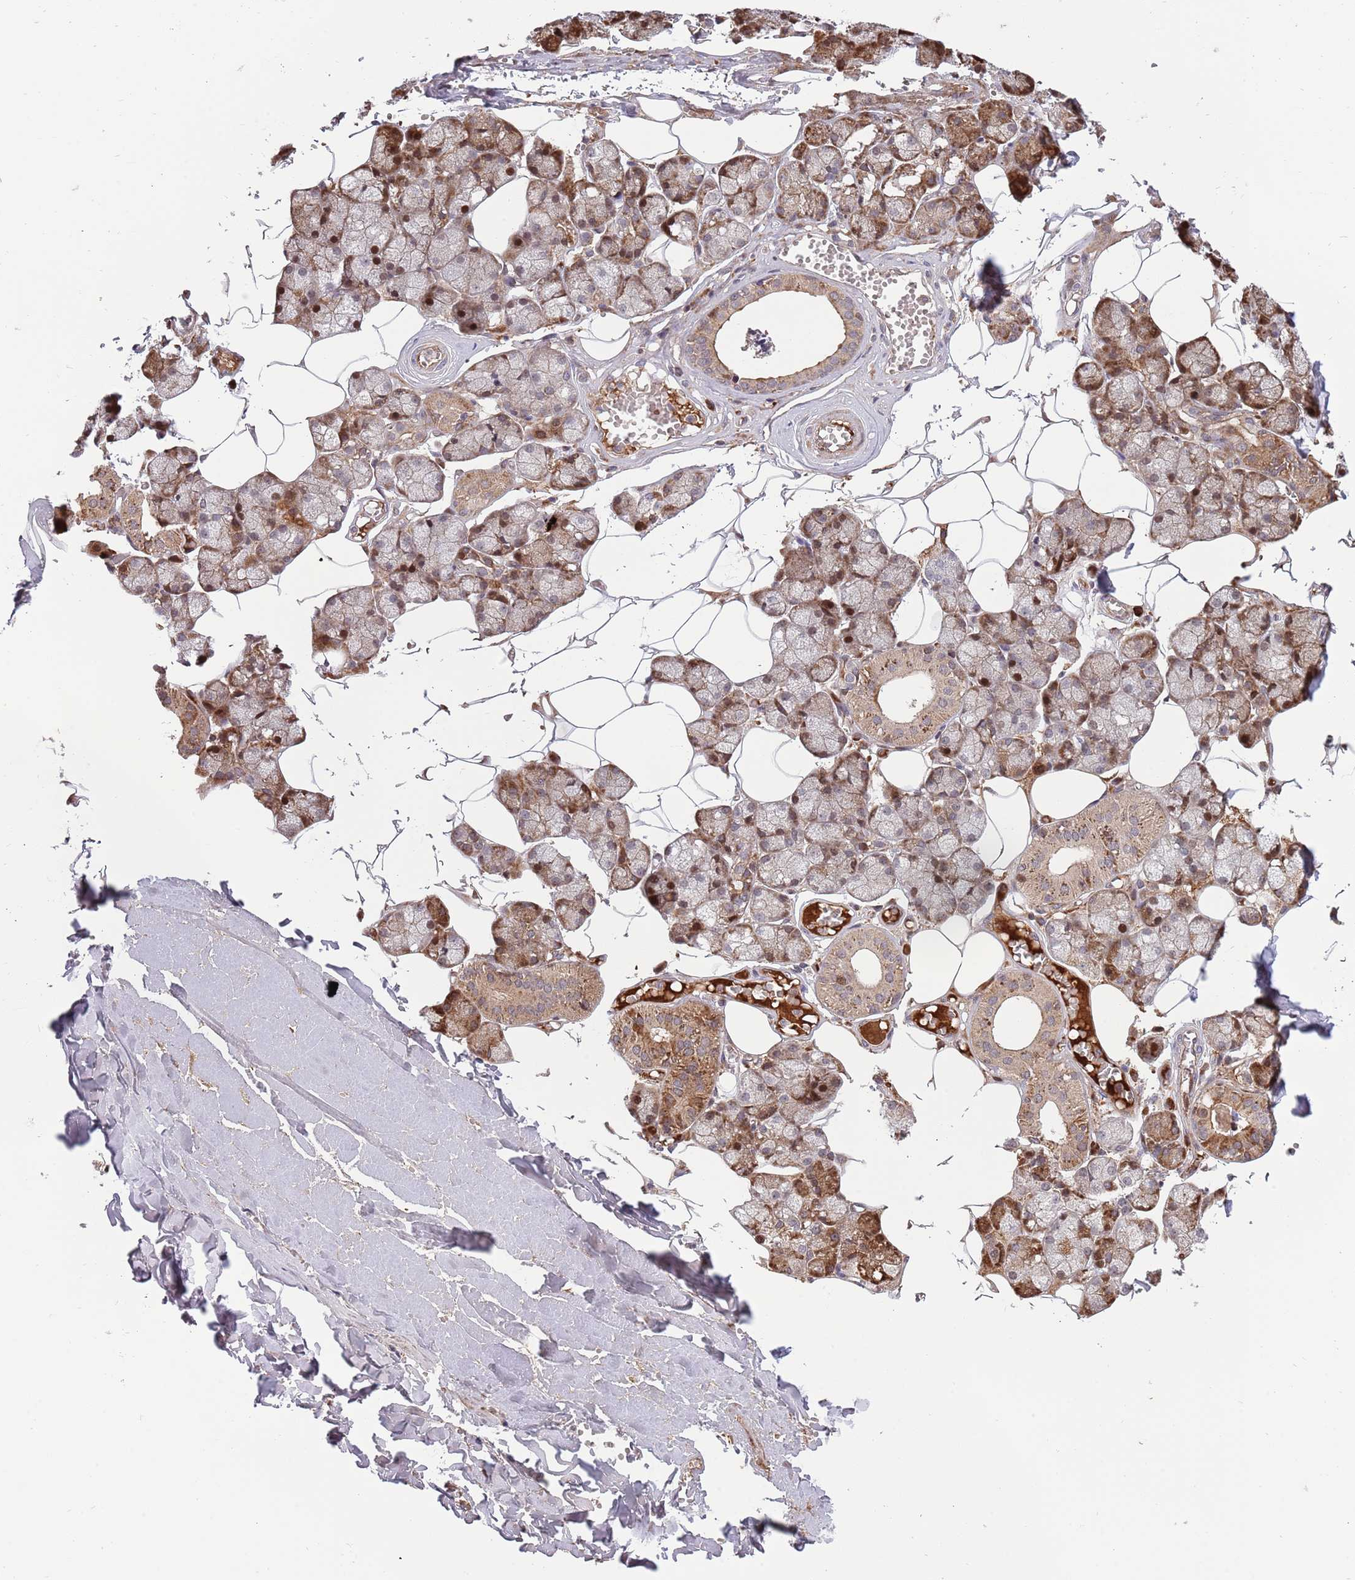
{"staining": {"intensity": "moderate", "quantity": ">75%", "location": "cytoplasmic/membranous,nuclear"}, "tissue": "salivary gland", "cell_type": "Glandular cells", "image_type": "normal", "snomed": [{"axis": "morphology", "description": "Normal tissue, NOS"}, {"axis": "topography", "description": "Salivary gland"}], "caption": "Immunohistochemical staining of benign human salivary gland shows >75% levels of moderate cytoplasmic/membranous,nuclear protein staining in approximately >75% of glandular cells.", "gene": "NT5DC4", "patient": {"sex": "male", "age": 62}}